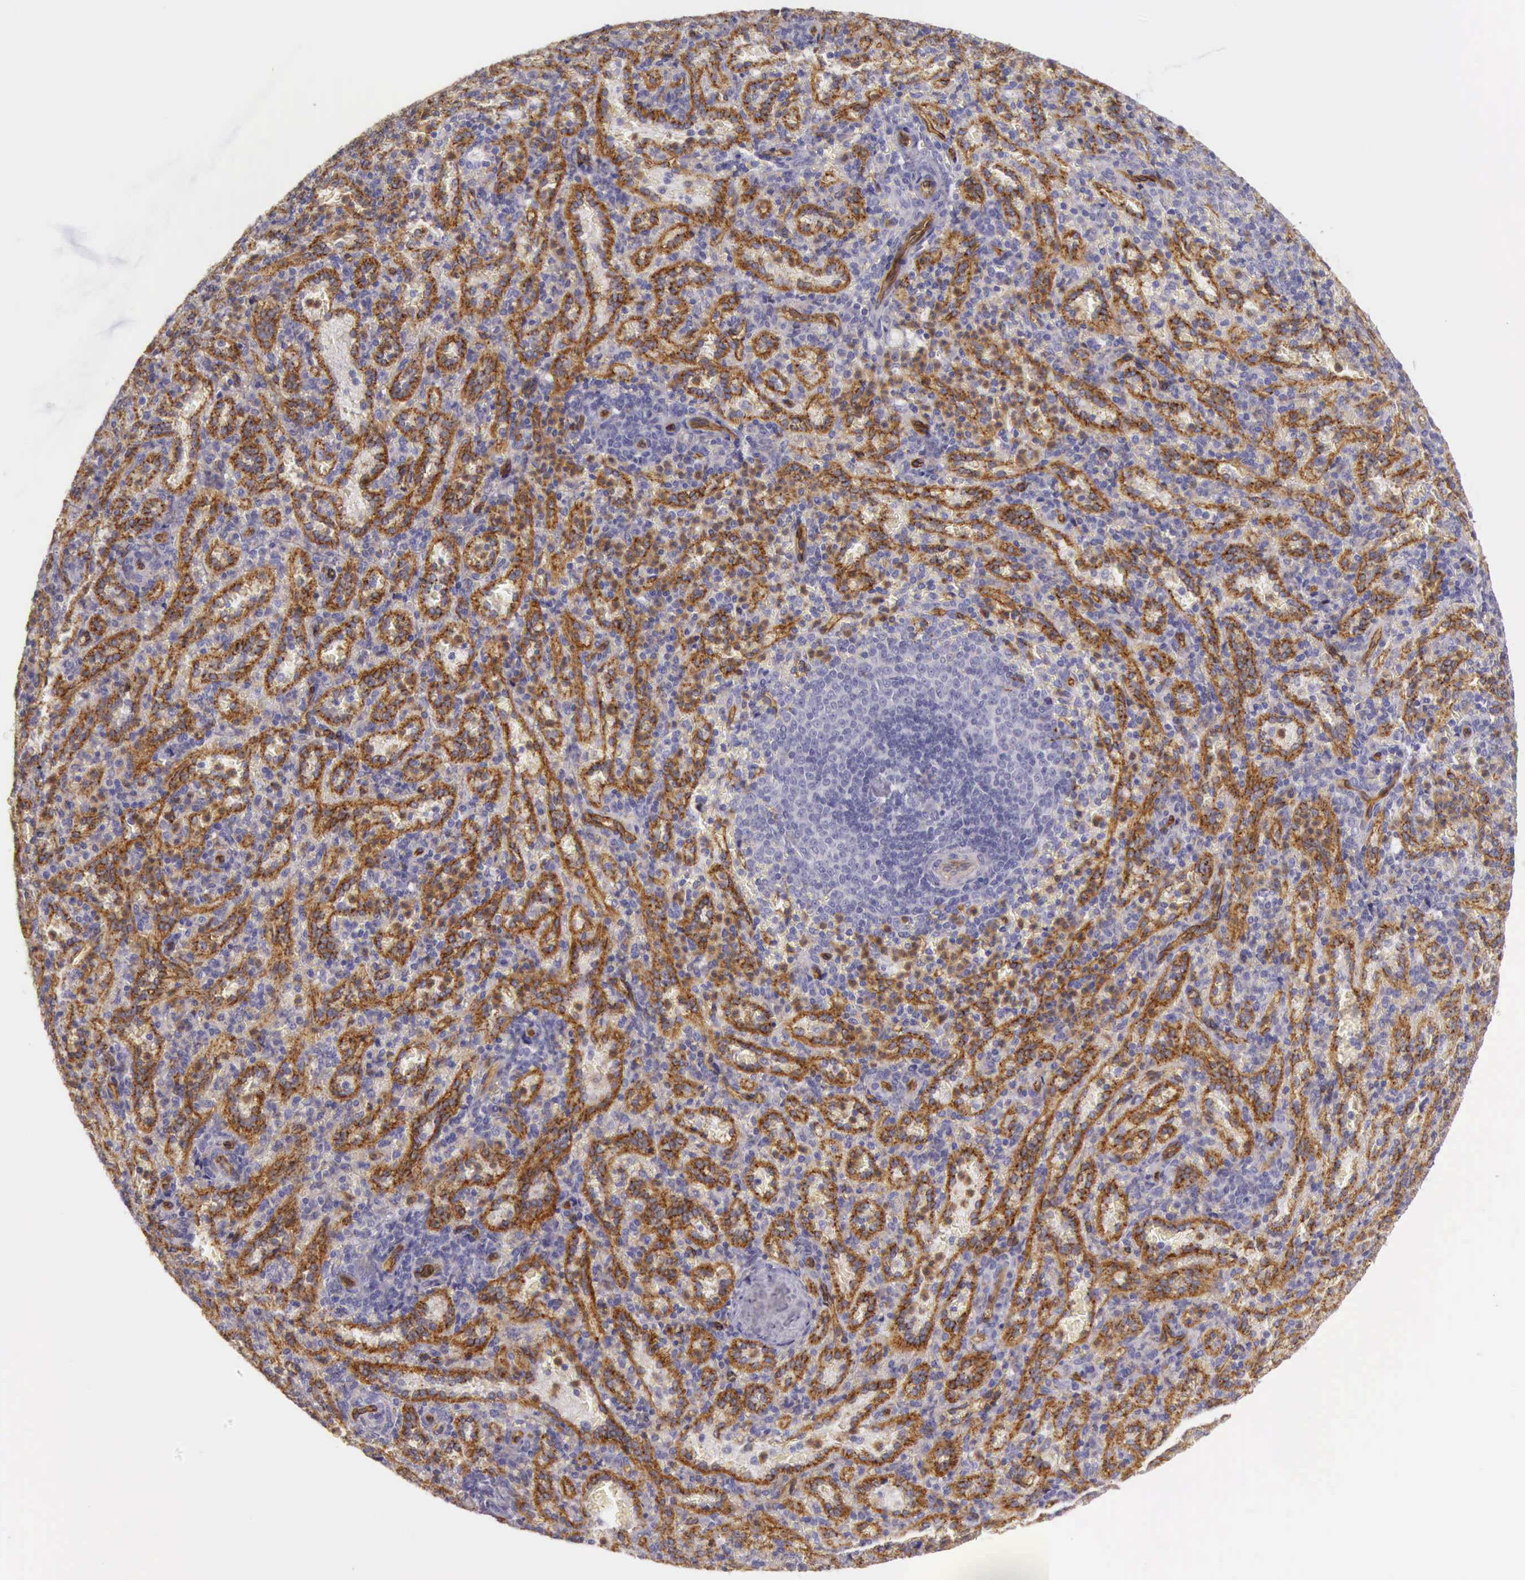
{"staining": {"intensity": "negative", "quantity": "none", "location": "none"}, "tissue": "spleen", "cell_type": "Cells in red pulp", "image_type": "normal", "snomed": [{"axis": "morphology", "description": "Normal tissue, NOS"}, {"axis": "topography", "description": "Spleen"}], "caption": "DAB (3,3'-diaminobenzidine) immunohistochemical staining of unremarkable spleen exhibits no significant expression in cells in red pulp.", "gene": "TCEANC", "patient": {"sex": "female", "age": 21}}